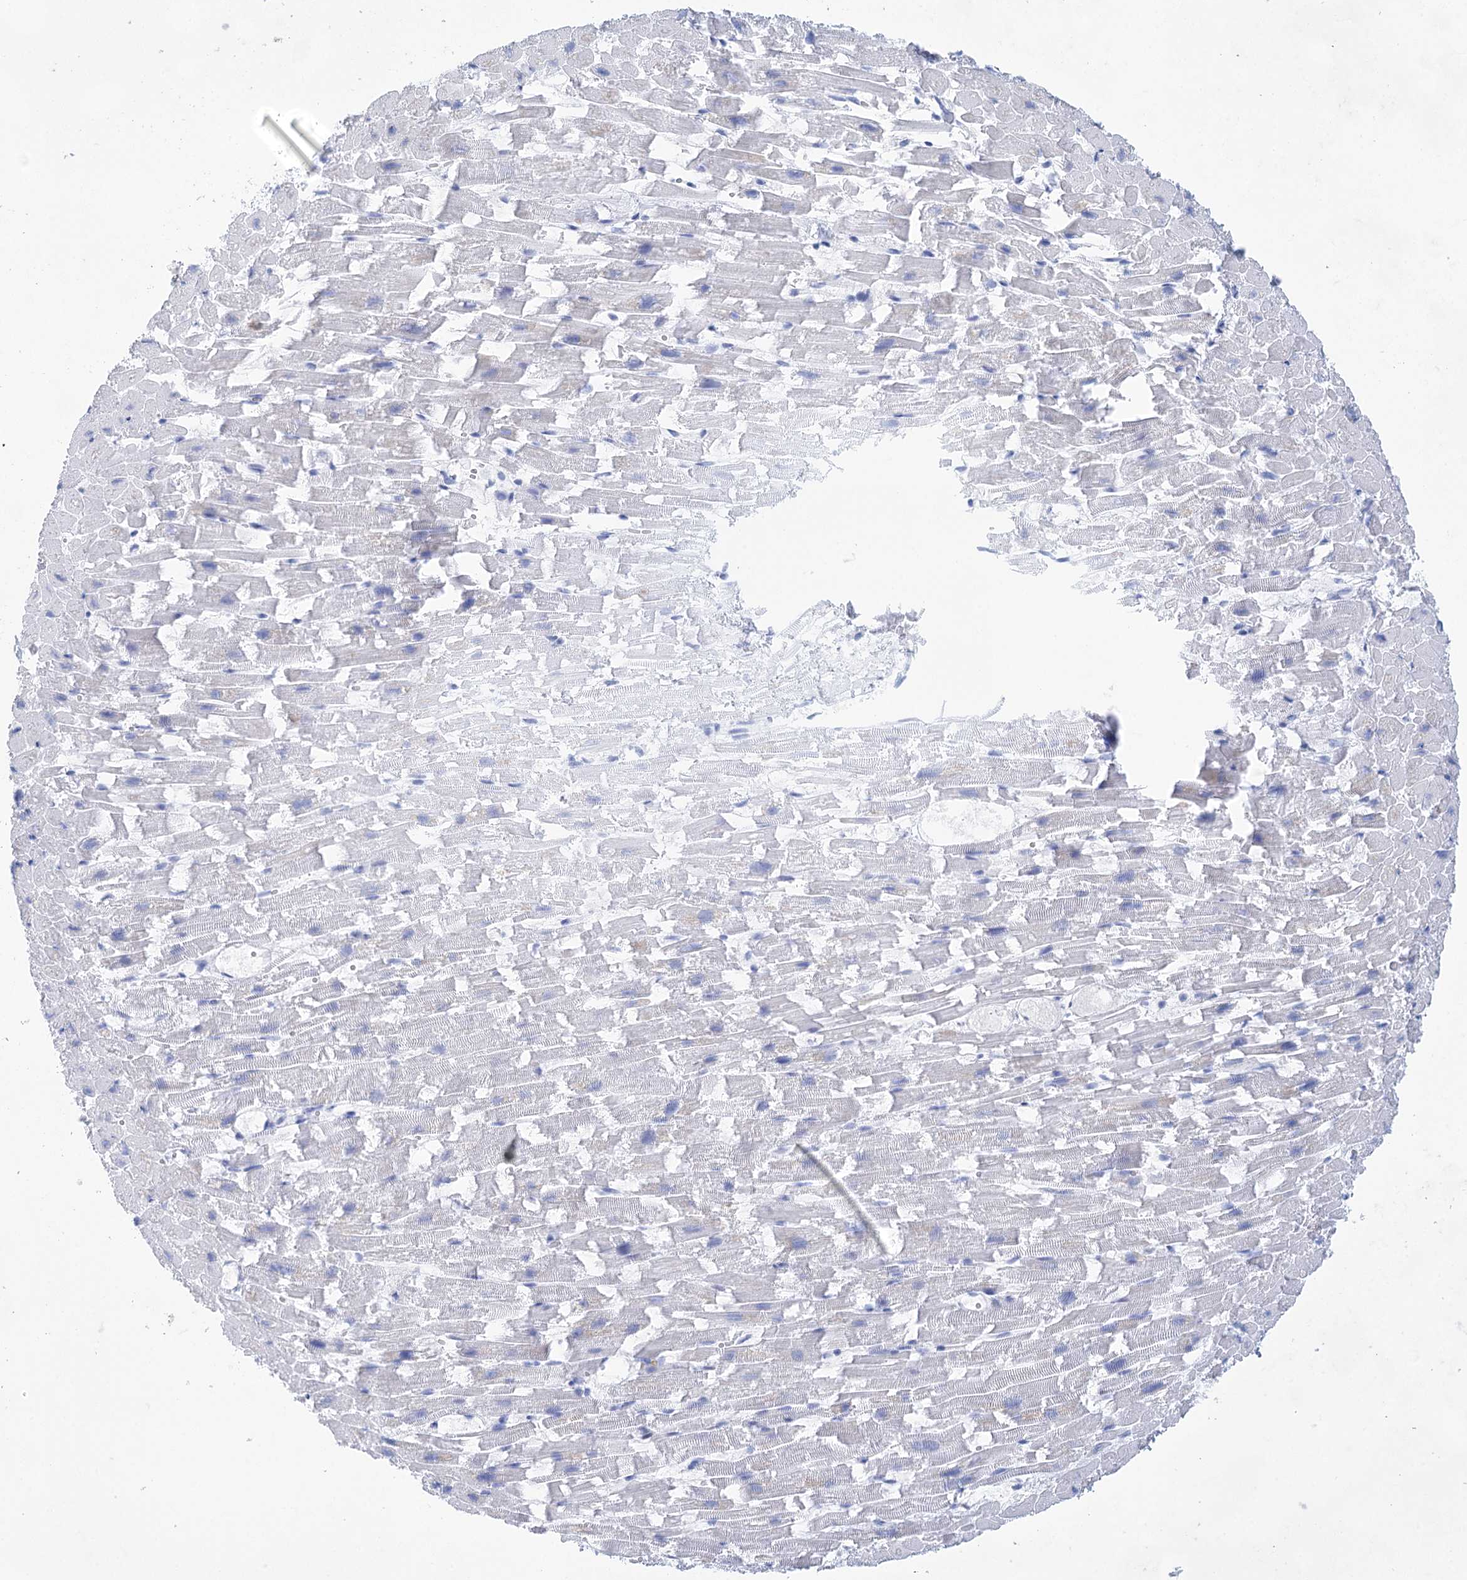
{"staining": {"intensity": "negative", "quantity": "none", "location": "none"}, "tissue": "heart muscle", "cell_type": "Cardiomyocytes", "image_type": "normal", "snomed": [{"axis": "morphology", "description": "Normal tissue, NOS"}, {"axis": "topography", "description": "Heart"}], "caption": "DAB (3,3'-diaminobenzidine) immunohistochemical staining of benign heart muscle shows no significant staining in cardiomyocytes.", "gene": "LALBA", "patient": {"sex": "female", "age": 64}}